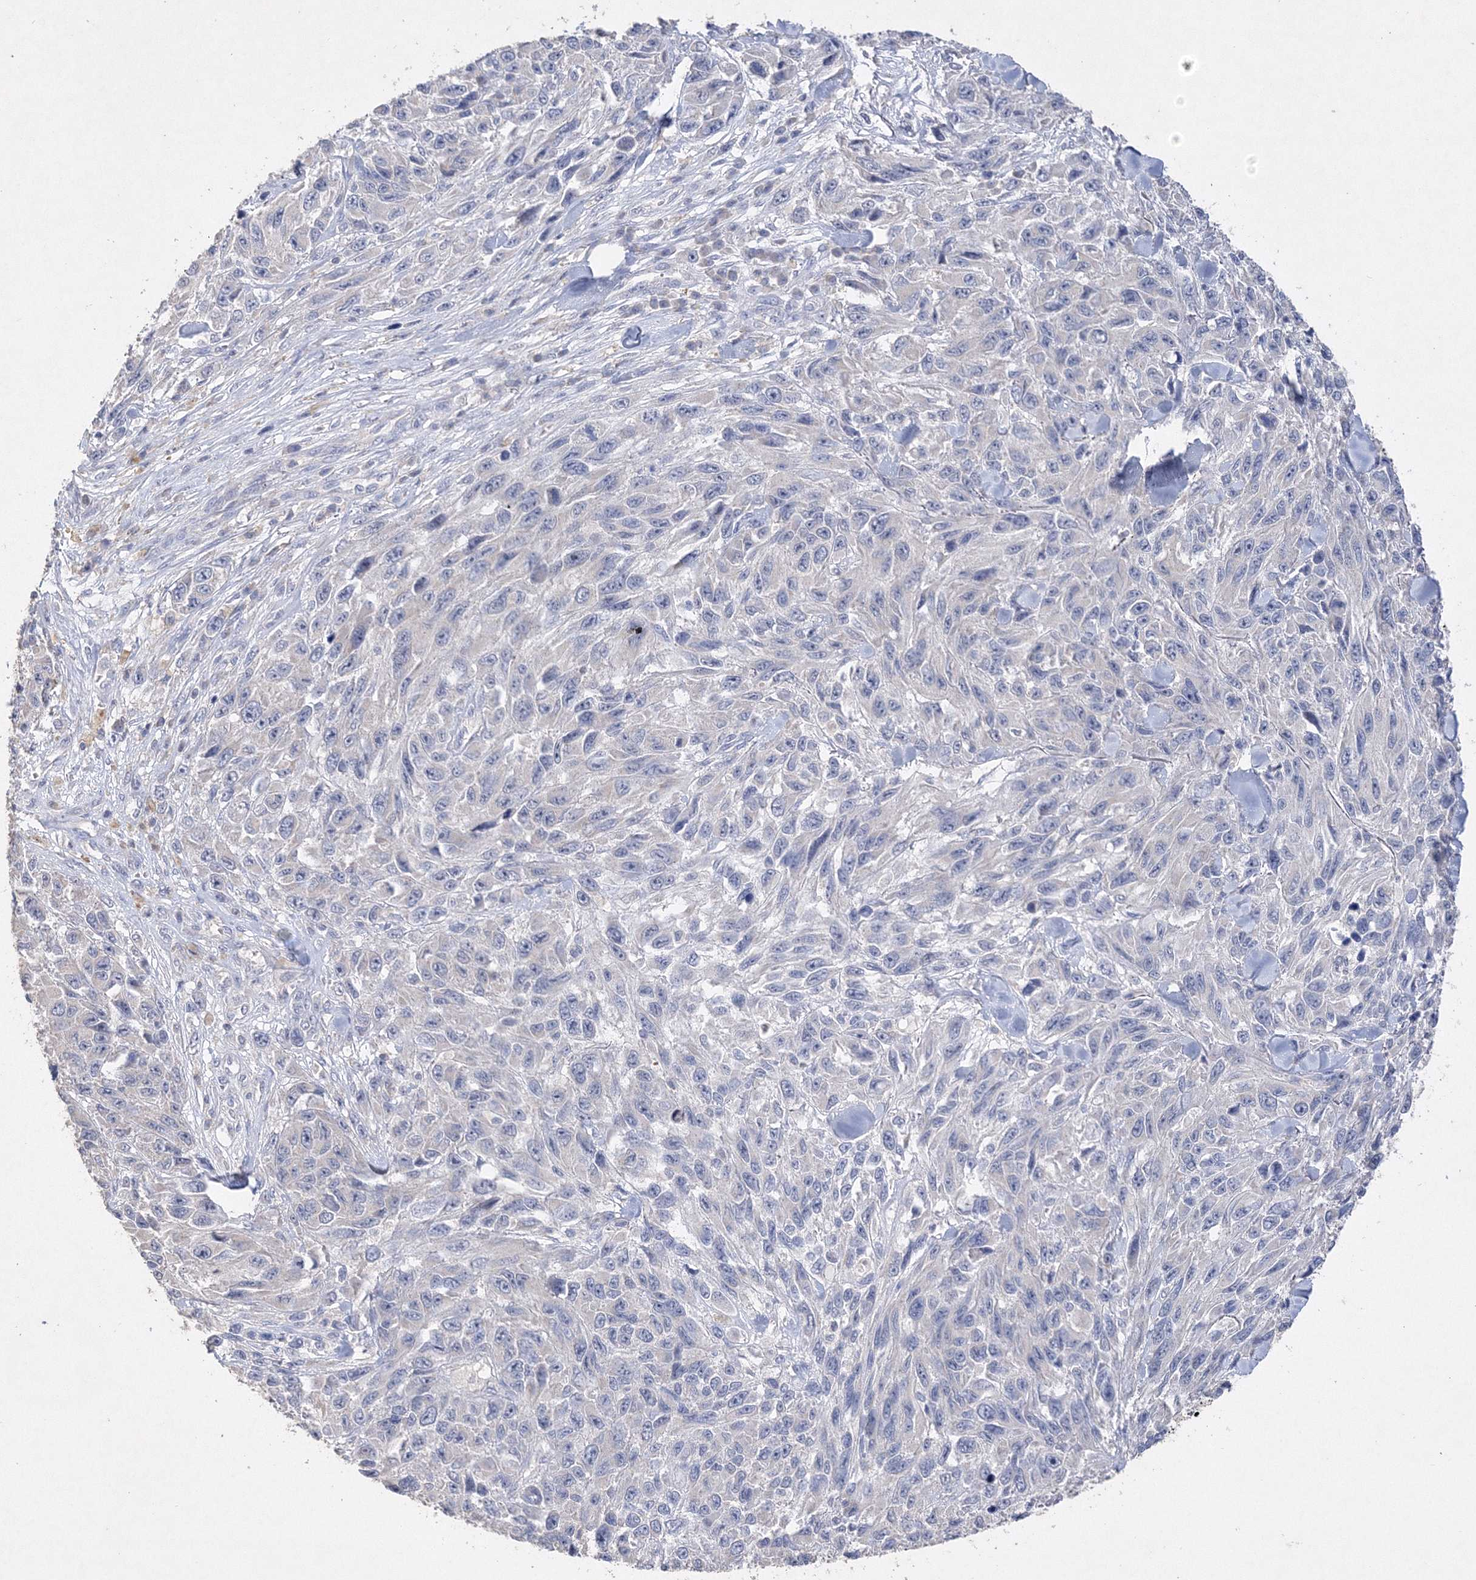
{"staining": {"intensity": "negative", "quantity": "none", "location": "none"}, "tissue": "melanoma", "cell_type": "Tumor cells", "image_type": "cancer", "snomed": [{"axis": "morphology", "description": "Malignant melanoma, NOS"}, {"axis": "topography", "description": "Skin"}], "caption": "Immunohistochemistry micrograph of neoplastic tissue: human malignant melanoma stained with DAB (3,3'-diaminobenzidine) displays no significant protein expression in tumor cells.", "gene": "GLS", "patient": {"sex": "female", "age": 96}}